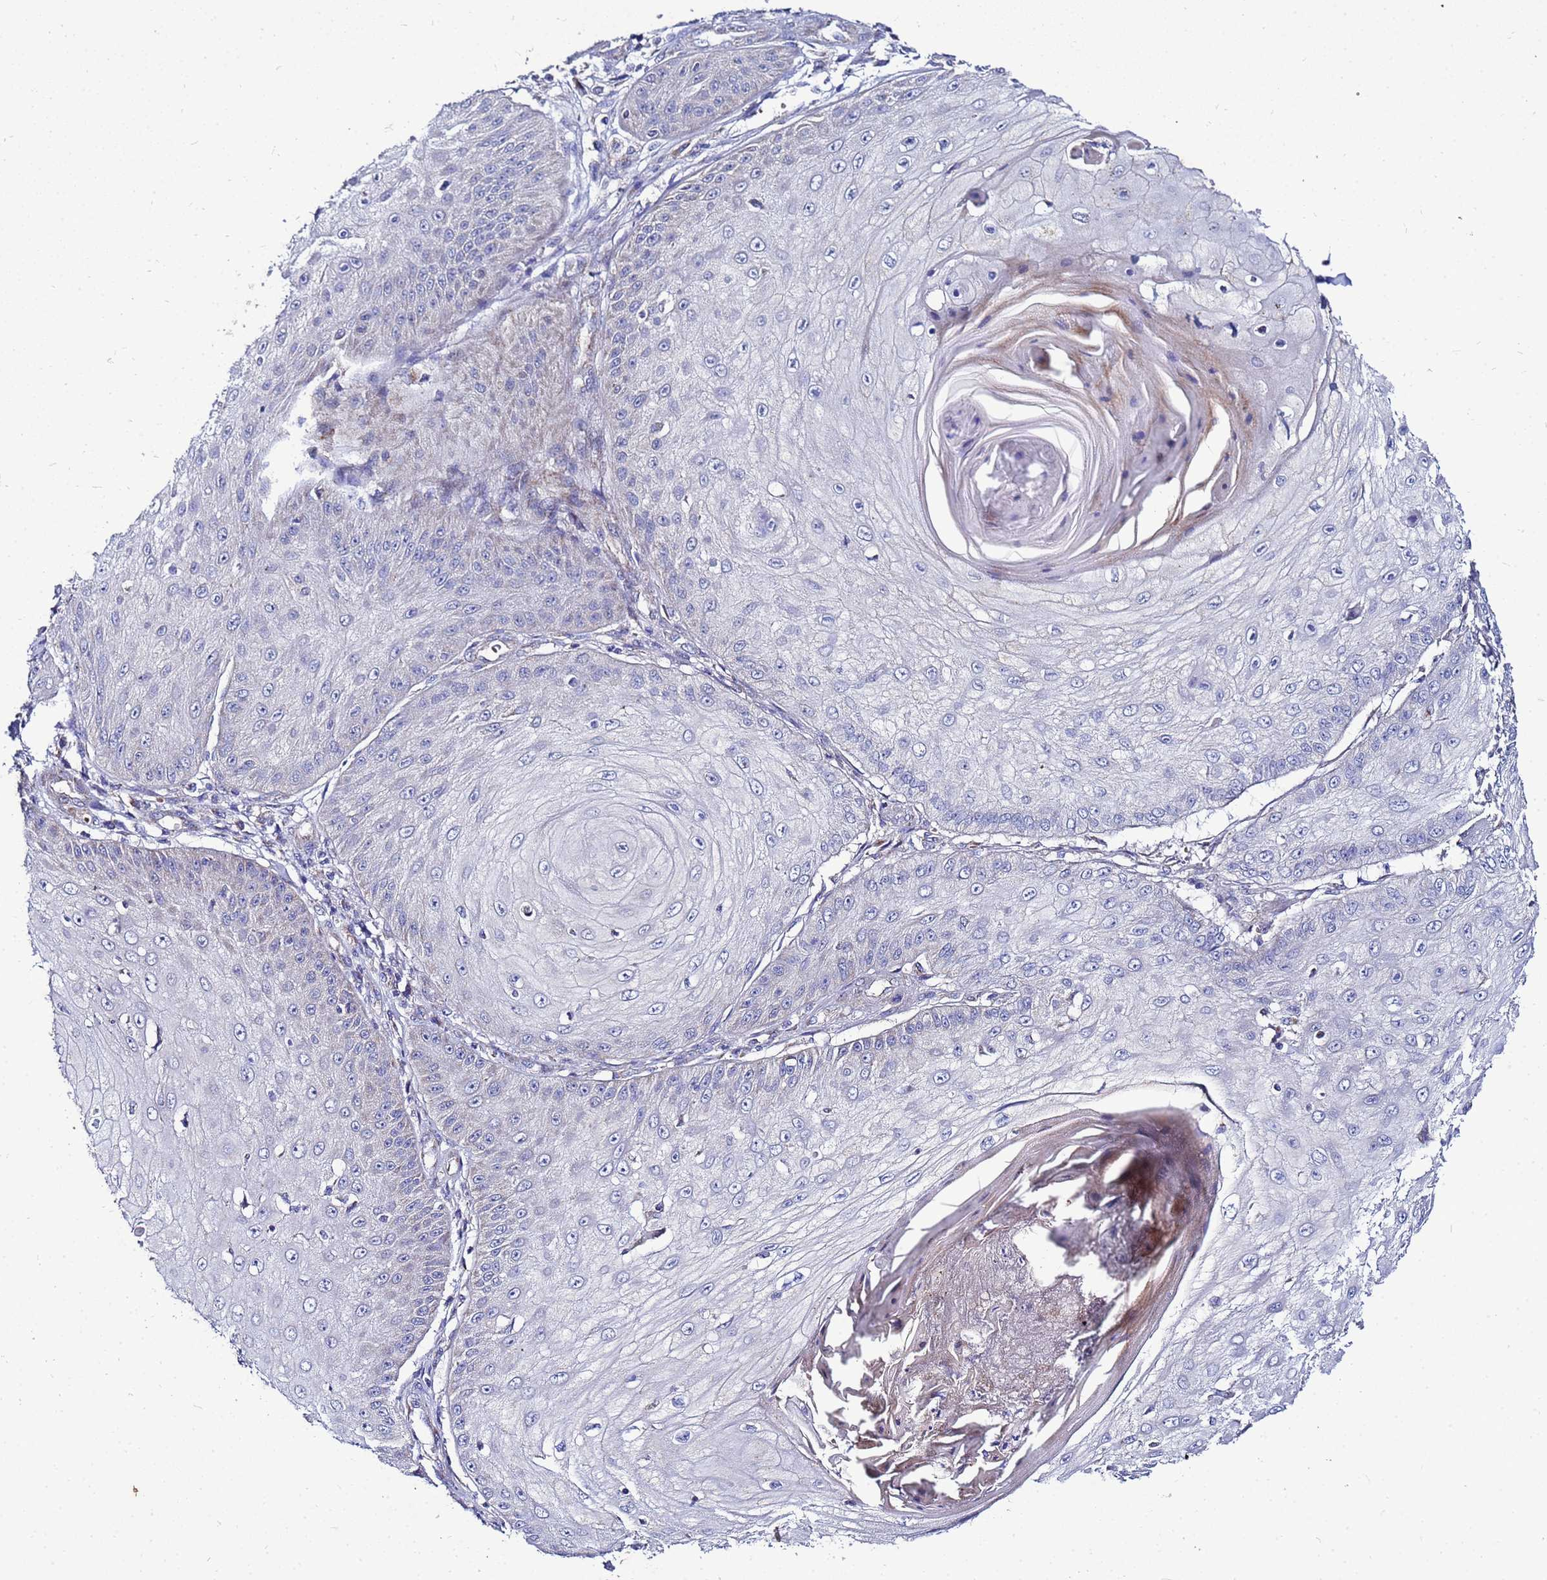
{"staining": {"intensity": "negative", "quantity": "none", "location": "none"}, "tissue": "skin cancer", "cell_type": "Tumor cells", "image_type": "cancer", "snomed": [{"axis": "morphology", "description": "Squamous cell carcinoma, NOS"}, {"axis": "topography", "description": "Skin"}], "caption": "IHC micrograph of human squamous cell carcinoma (skin) stained for a protein (brown), which displays no expression in tumor cells.", "gene": "FAHD2A", "patient": {"sex": "male", "age": 70}}